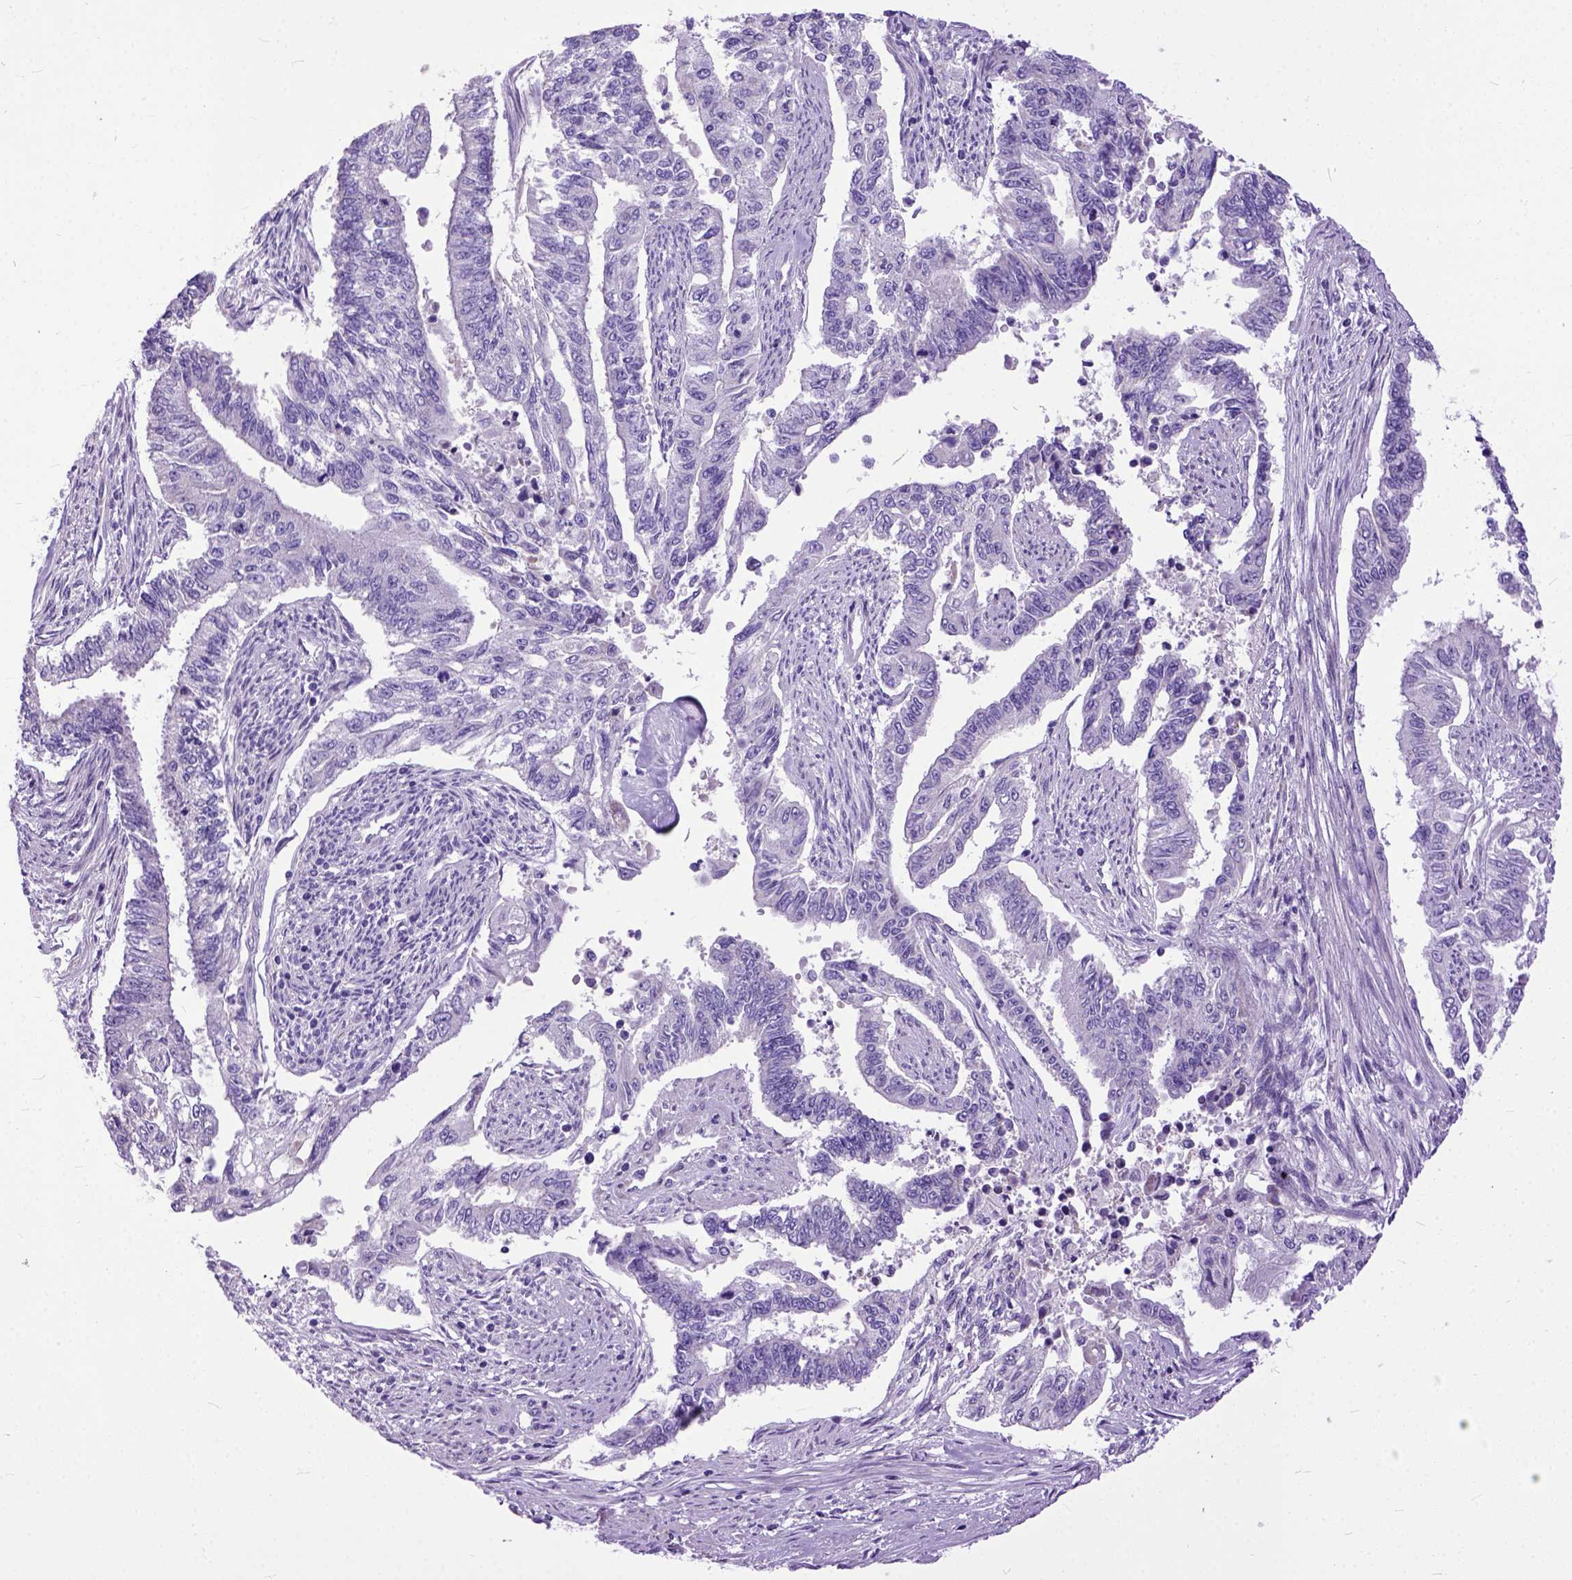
{"staining": {"intensity": "negative", "quantity": "none", "location": "none"}, "tissue": "endometrial cancer", "cell_type": "Tumor cells", "image_type": "cancer", "snomed": [{"axis": "morphology", "description": "Adenocarcinoma, NOS"}, {"axis": "topography", "description": "Uterus"}], "caption": "The image exhibits no significant positivity in tumor cells of endometrial adenocarcinoma.", "gene": "CRB1", "patient": {"sex": "female", "age": 59}}